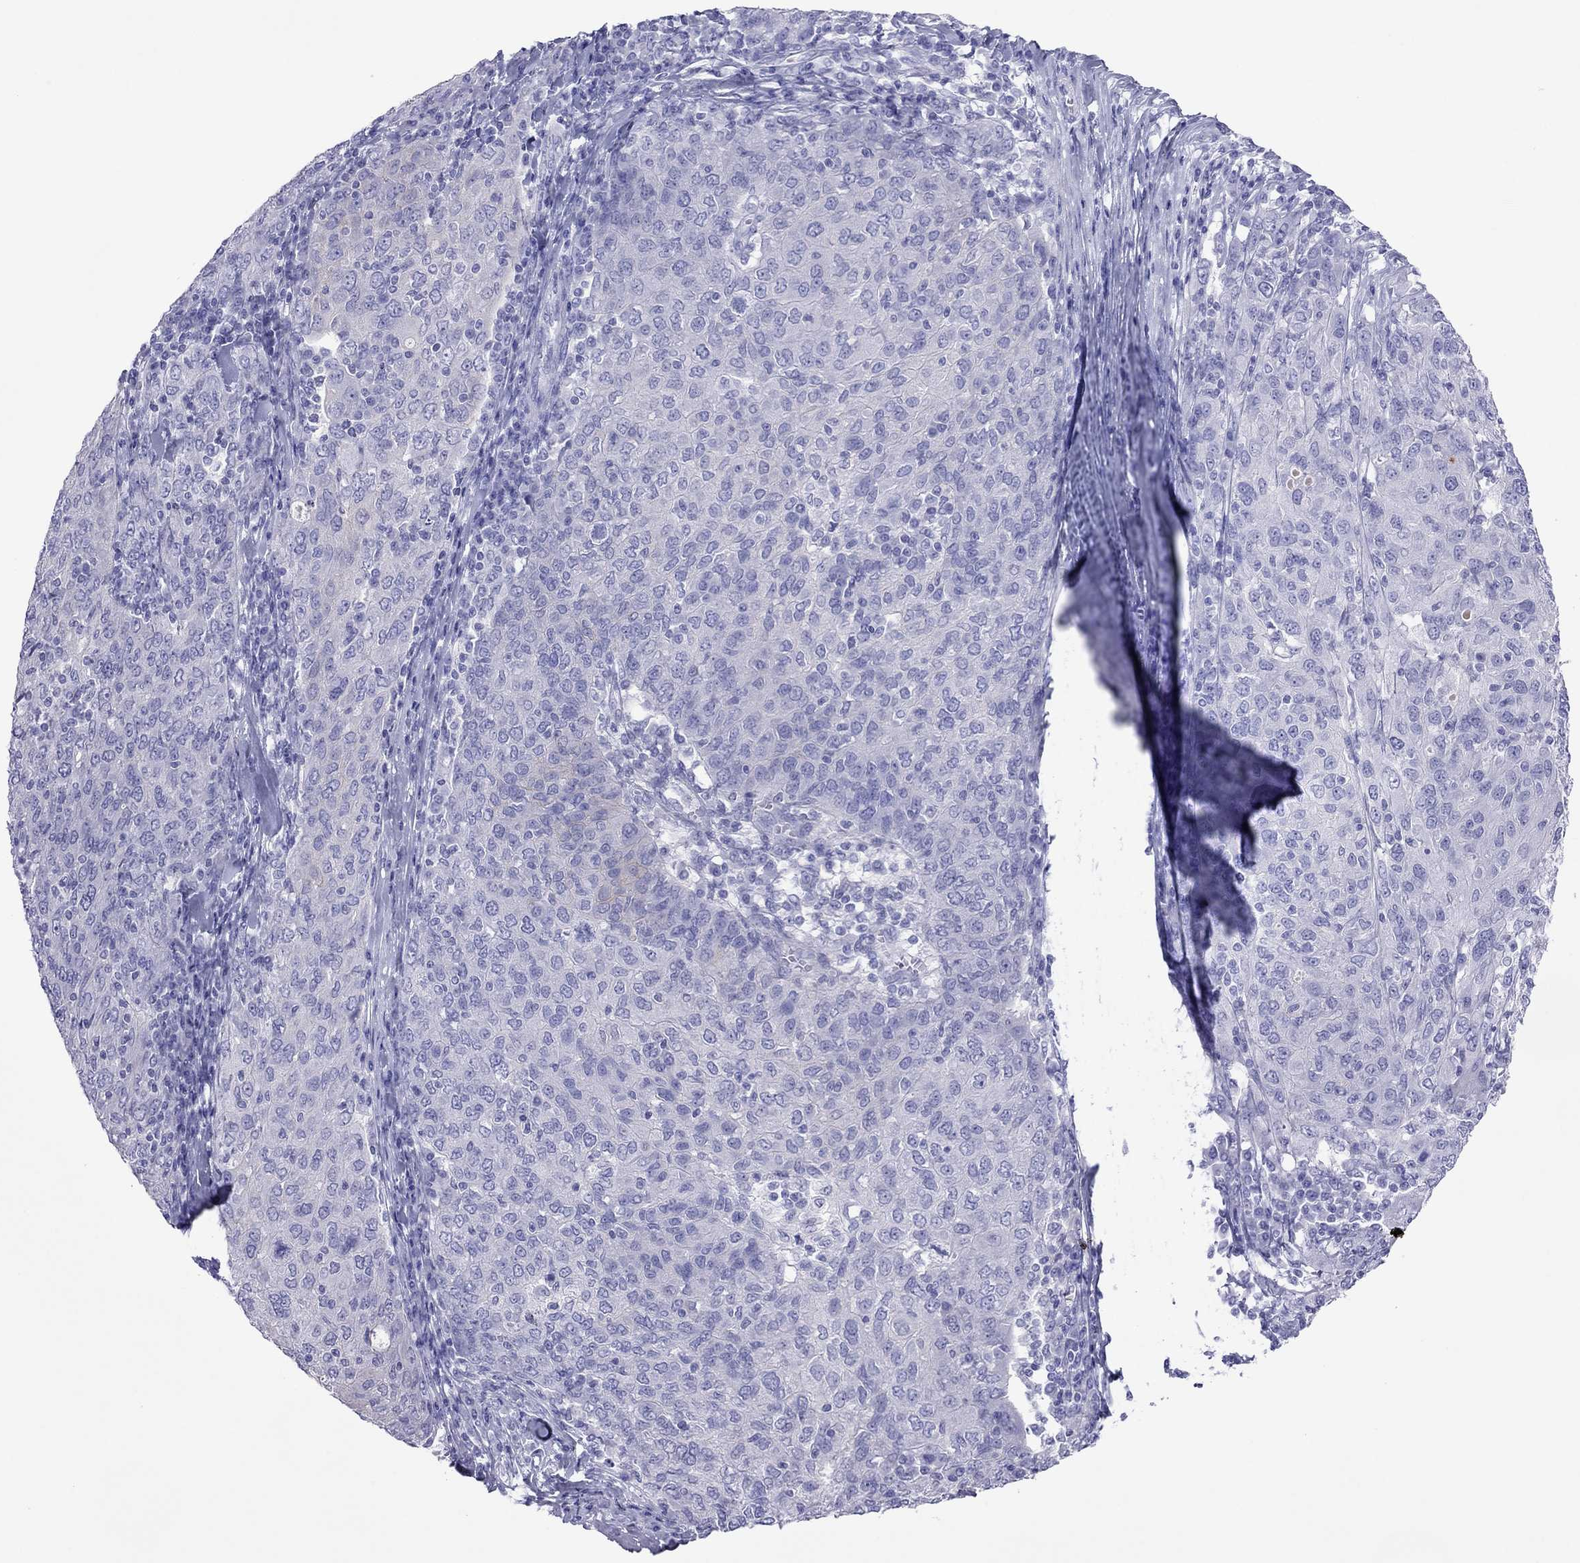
{"staining": {"intensity": "negative", "quantity": "none", "location": "none"}, "tissue": "ovarian cancer", "cell_type": "Tumor cells", "image_type": "cancer", "snomed": [{"axis": "morphology", "description": "Carcinoma, endometroid"}, {"axis": "topography", "description": "Ovary"}], "caption": "Tumor cells show no significant expression in endometroid carcinoma (ovarian).", "gene": "PCDHA6", "patient": {"sex": "female", "age": 50}}